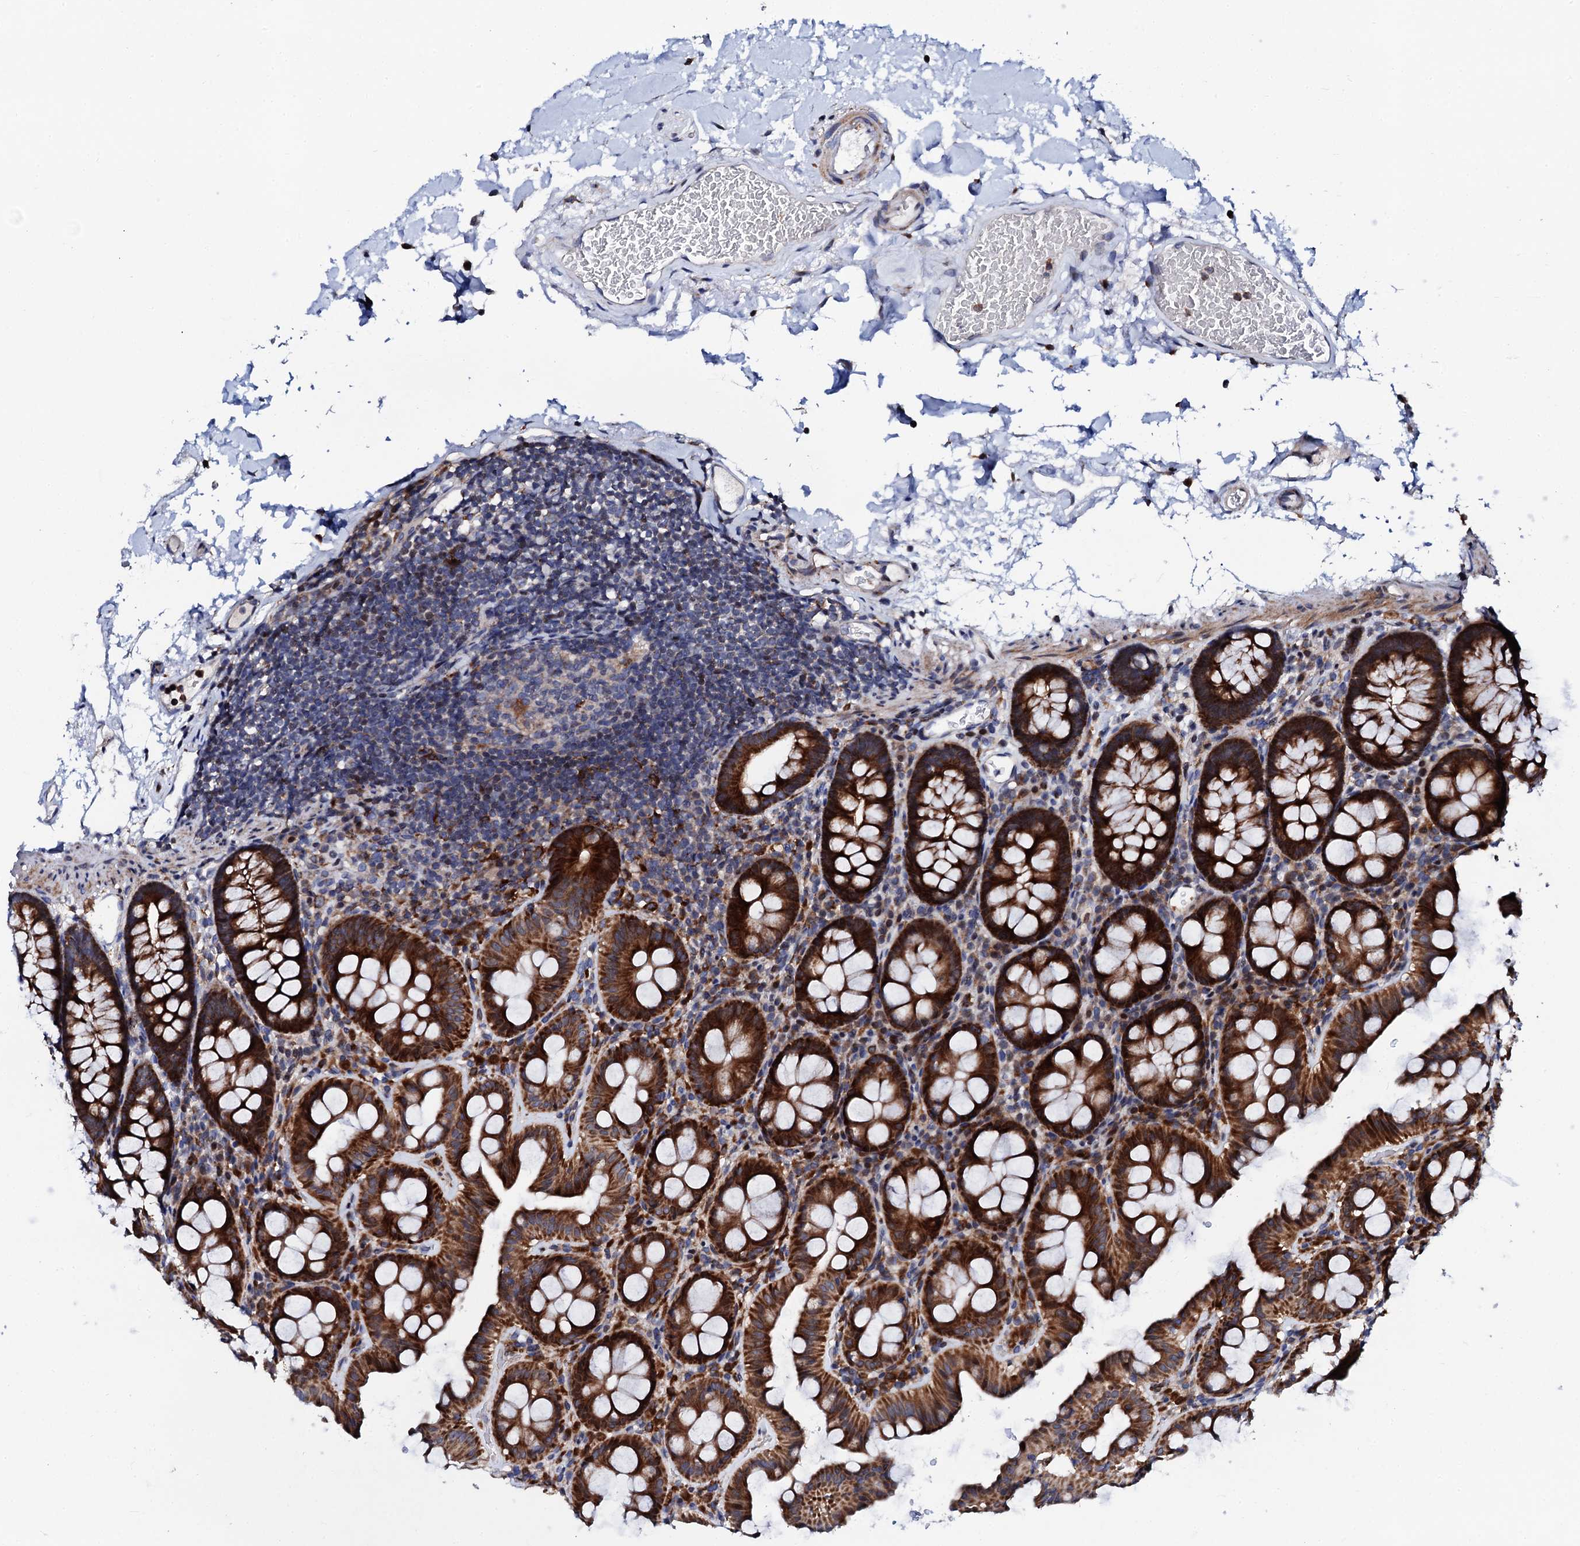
{"staining": {"intensity": "weak", "quantity": "25%-75%", "location": "cytoplasmic/membranous"}, "tissue": "colon", "cell_type": "Endothelial cells", "image_type": "normal", "snomed": [{"axis": "morphology", "description": "Normal tissue, NOS"}, {"axis": "topography", "description": "Colon"}], "caption": "Colon stained with a brown dye exhibits weak cytoplasmic/membranous positive positivity in about 25%-75% of endothelial cells.", "gene": "TCIRG1", "patient": {"sex": "male", "age": 75}}